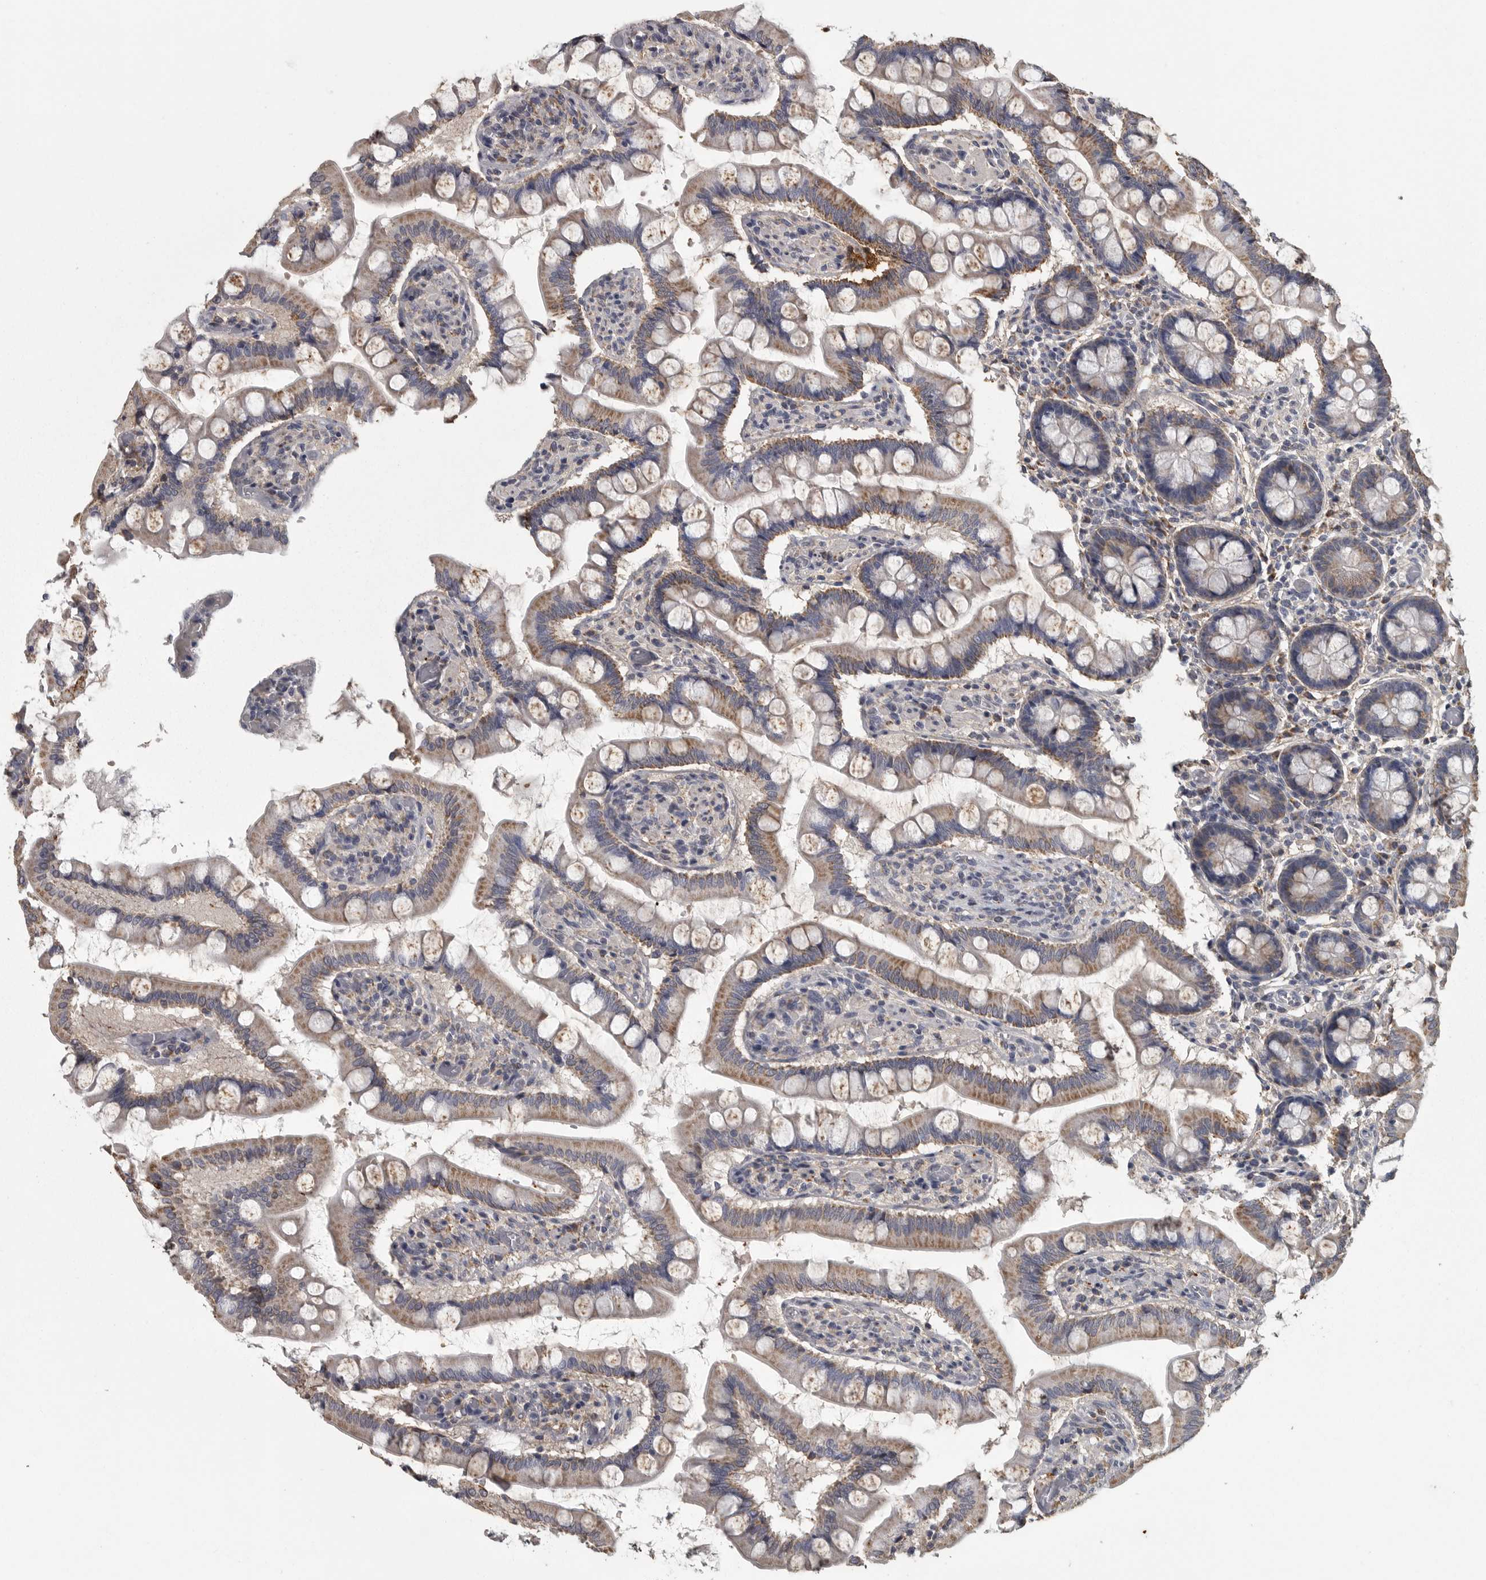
{"staining": {"intensity": "moderate", "quantity": ">75%", "location": "cytoplasmic/membranous"}, "tissue": "small intestine", "cell_type": "Glandular cells", "image_type": "normal", "snomed": [{"axis": "morphology", "description": "Normal tissue, NOS"}, {"axis": "topography", "description": "Small intestine"}], "caption": "DAB immunohistochemical staining of benign small intestine displays moderate cytoplasmic/membranous protein positivity in approximately >75% of glandular cells.", "gene": "FRK", "patient": {"sex": "male", "age": 41}}